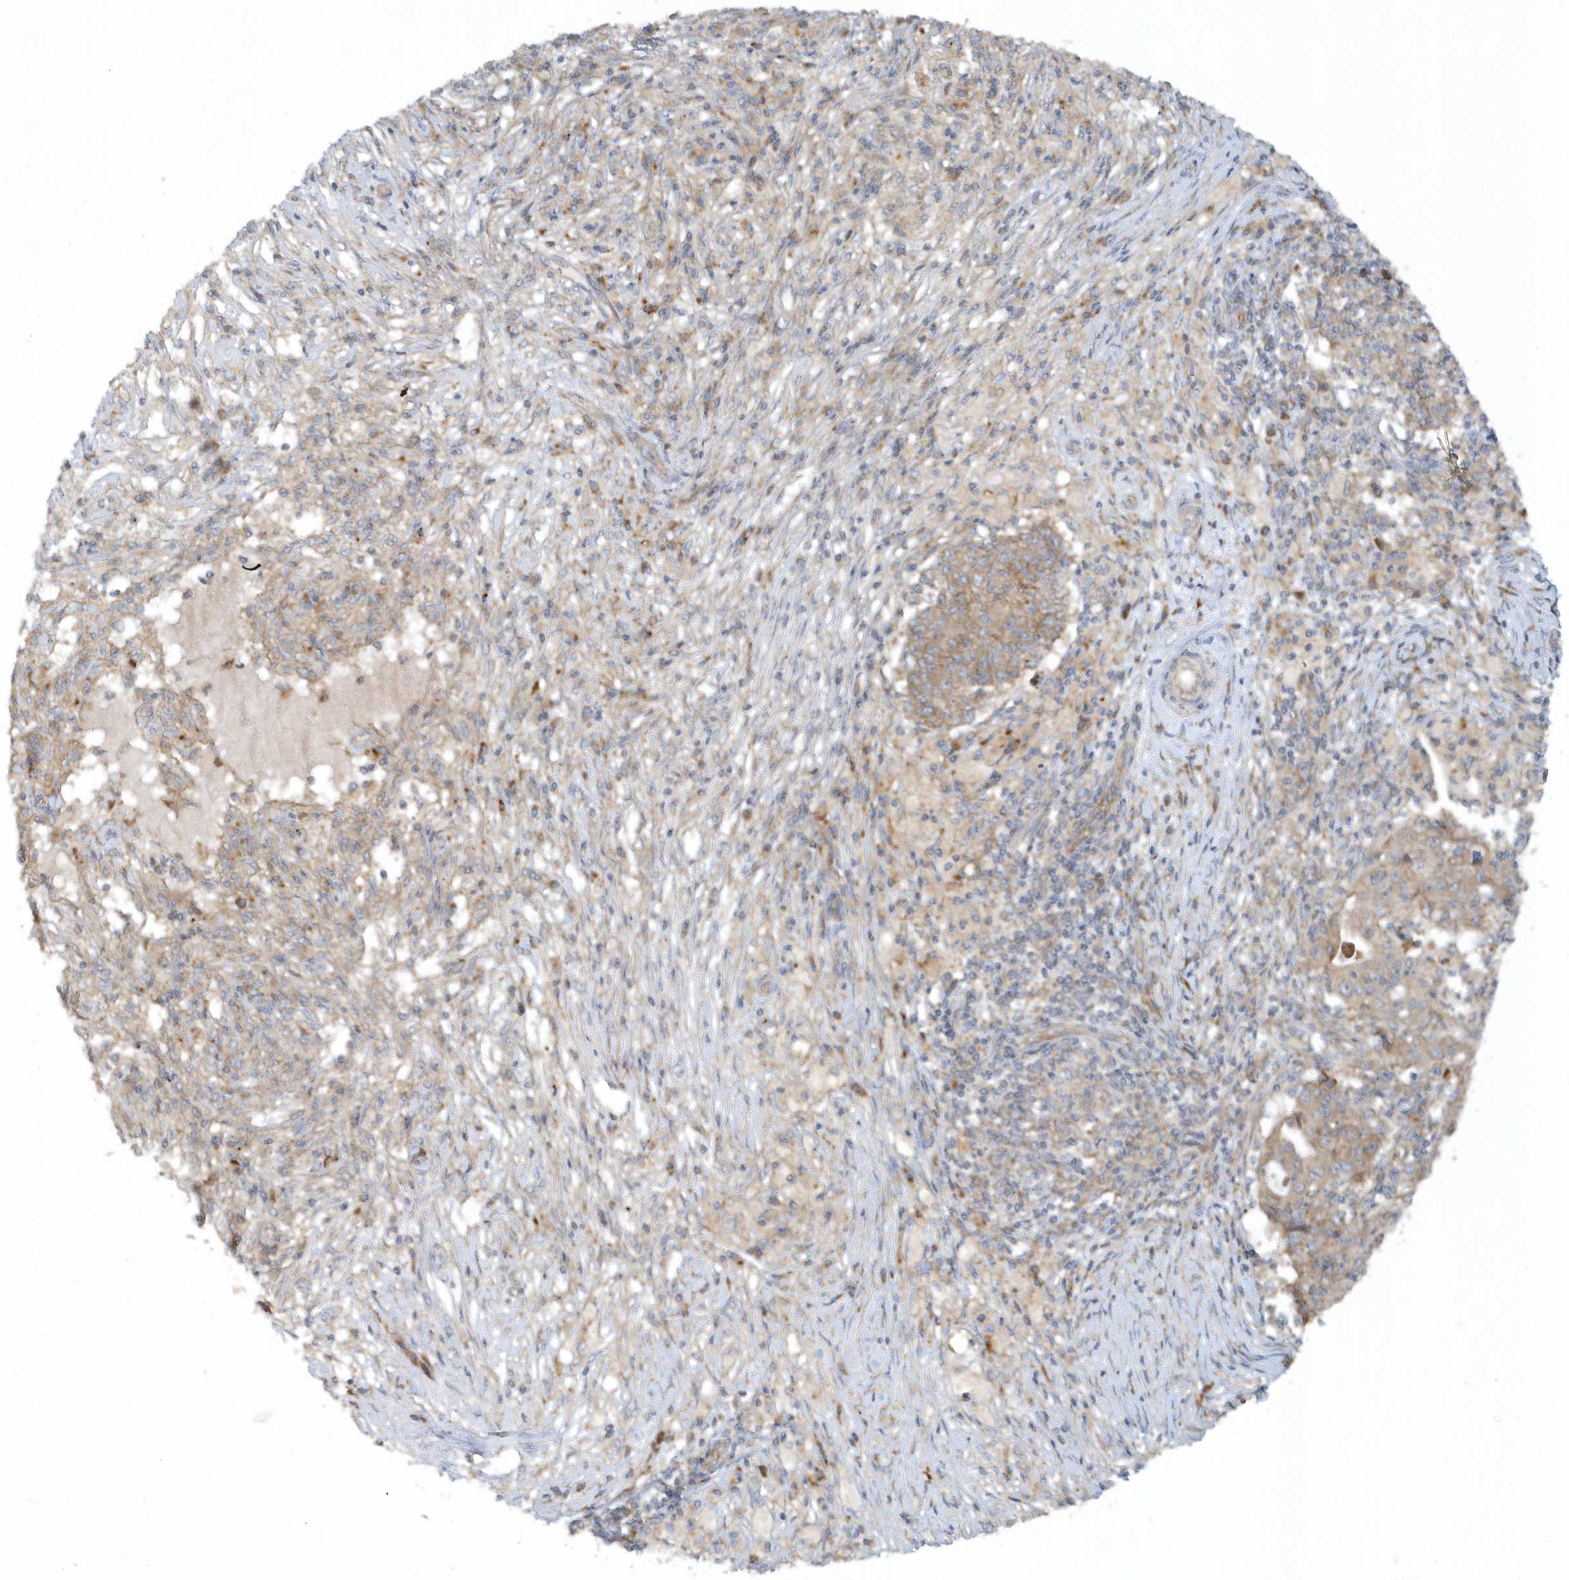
{"staining": {"intensity": "moderate", "quantity": ">75%", "location": "cytoplasmic/membranous"}, "tissue": "ovarian cancer", "cell_type": "Tumor cells", "image_type": "cancer", "snomed": [{"axis": "morphology", "description": "Carcinoma, endometroid"}, {"axis": "topography", "description": "Ovary"}], "caption": "Moderate cytoplasmic/membranous positivity for a protein is appreciated in approximately >75% of tumor cells of ovarian cancer (endometroid carcinoma) using immunohistochemistry (IHC).", "gene": "CNOT10", "patient": {"sex": "female", "age": 42}}